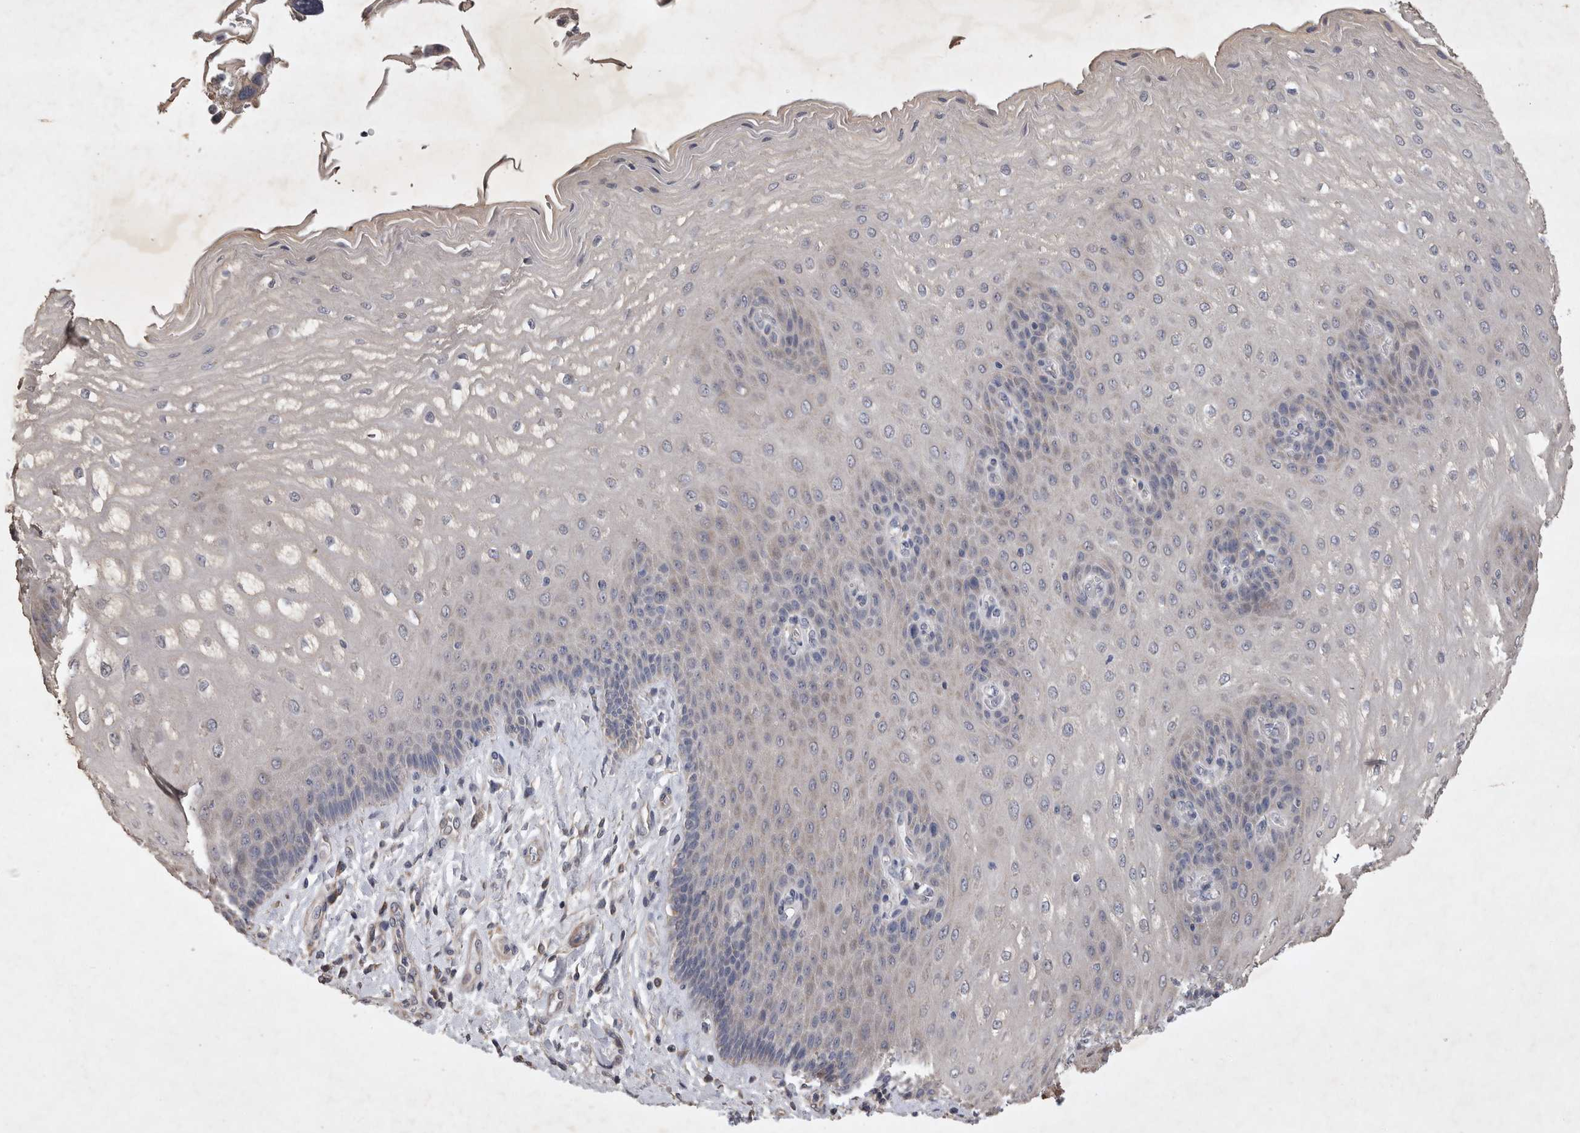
{"staining": {"intensity": "moderate", "quantity": "<25%", "location": "cytoplasmic/membranous"}, "tissue": "esophagus", "cell_type": "Squamous epithelial cells", "image_type": "normal", "snomed": [{"axis": "morphology", "description": "Normal tissue, NOS"}, {"axis": "topography", "description": "Esophagus"}], "caption": "An immunohistochemistry image of benign tissue is shown. Protein staining in brown shows moderate cytoplasmic/membranous positivity in esophagus within squamous epithelial cells. (Stains: DAB (3,3'-diaminobenzidine) in brown, nuclei in blue, Microscopy: brightfield microscopy at high magnification).", "gene": "EDEM3", "patient": {"sex": "male", "age": 54}}